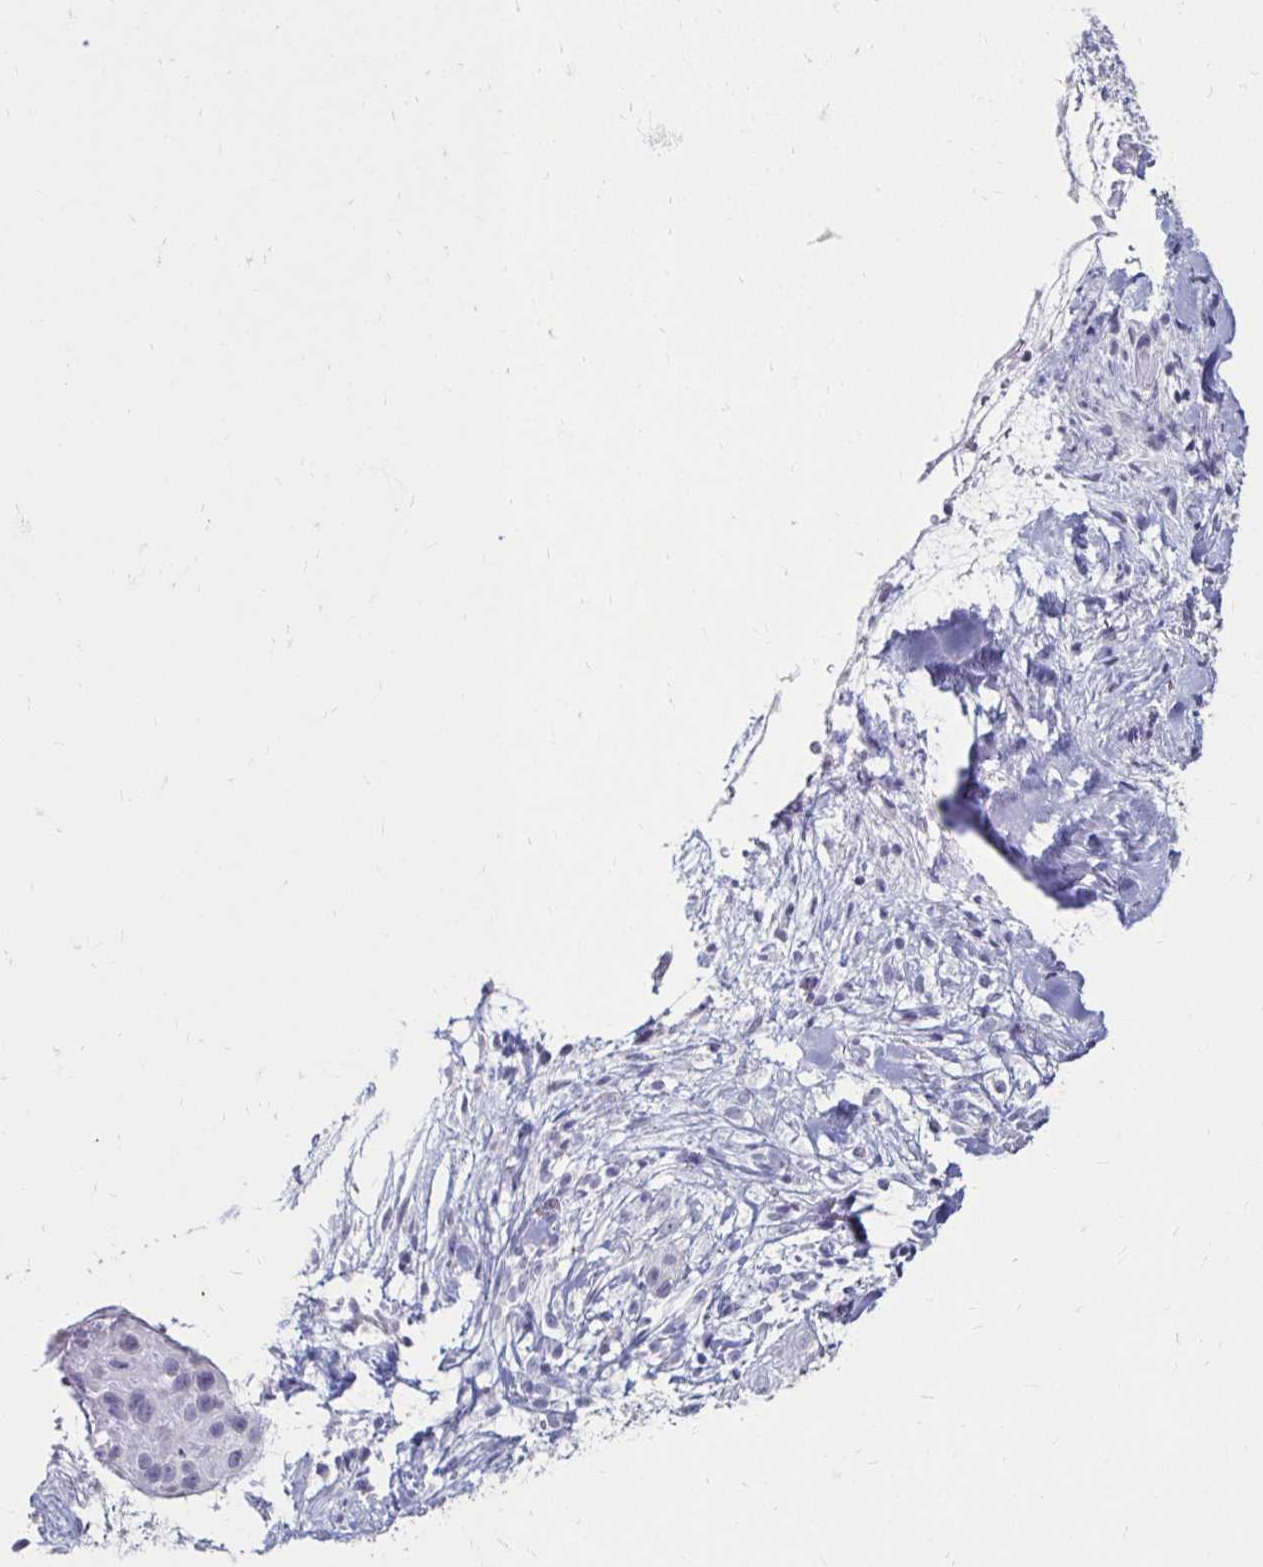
{"staining": {"intensity": "negative", "quantity": "none", "location": "none"}, "tissue": "skin cancer", "cell_type": "Tumor cells", "image_type": "cancer", "snomed": [{"axis": "morphology", "description": "Squamous cell carcinoma, NOS"}, {"axis": "topography", "description": "Skin"}], "caption": "Human skin cancer stained for a protein using immunohistochemistry exhibits no expression in tumor cells.", "gene": "TOMM34", "patient": {"sex": "male", "age": 82}}